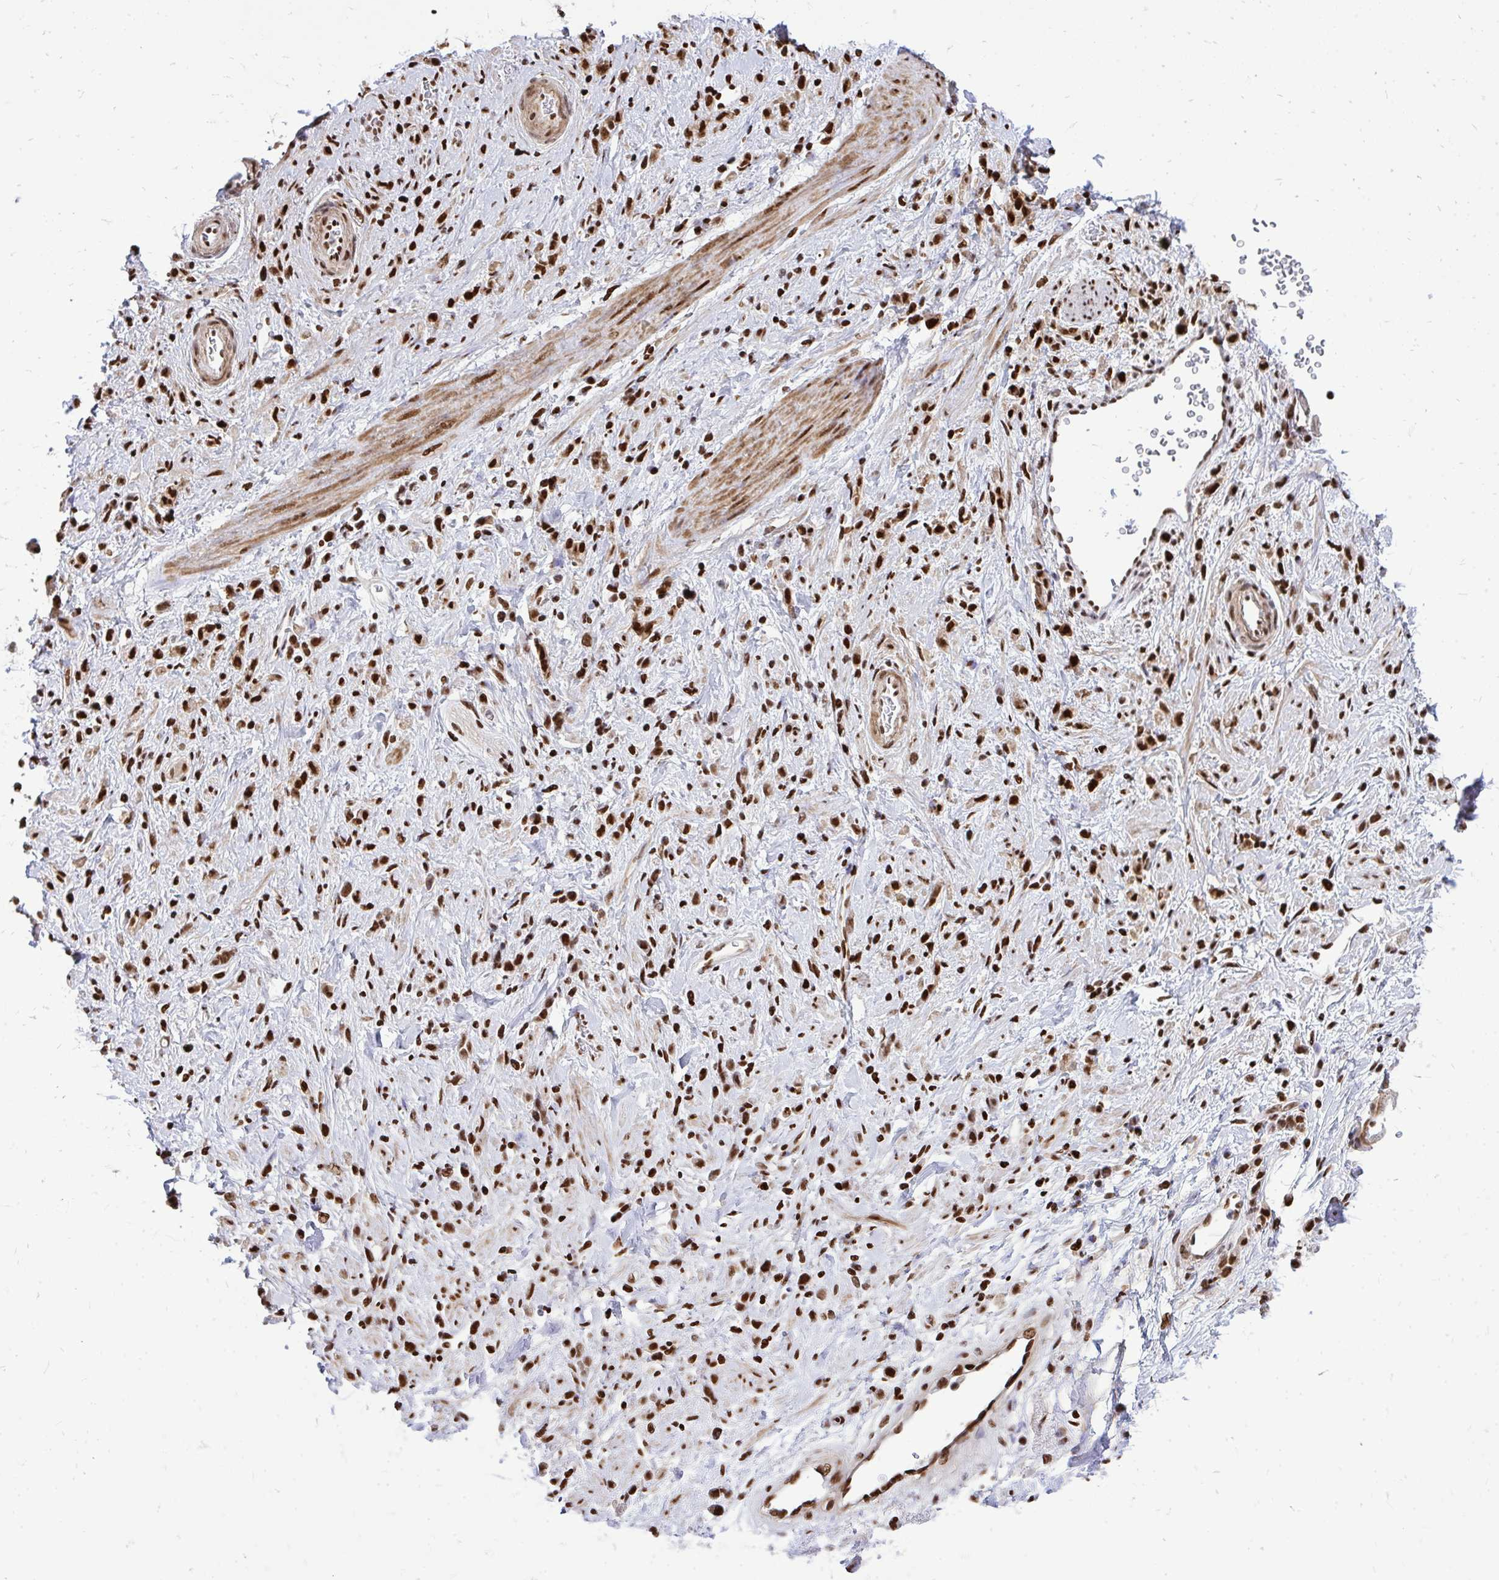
{"staining": {"intensity": "strong", "quantity": ">75%", "location": "nuclear"}, "tissue": "stomach cancer", "cell_type": "Tumor cells", "image_type": "cancer", "snomed": [{"axis": "morphology", "description": "Adenocarcinoma, NOS"}, {"axis": "topography", "description": "Stomach"}], "caption": "Tumor cells show high levels of strong nuclear staining in approximately >75% of cells in human stomach cancer.", "gene": "TBL1Y", "patient": {"sex": "female", "age": 60}}